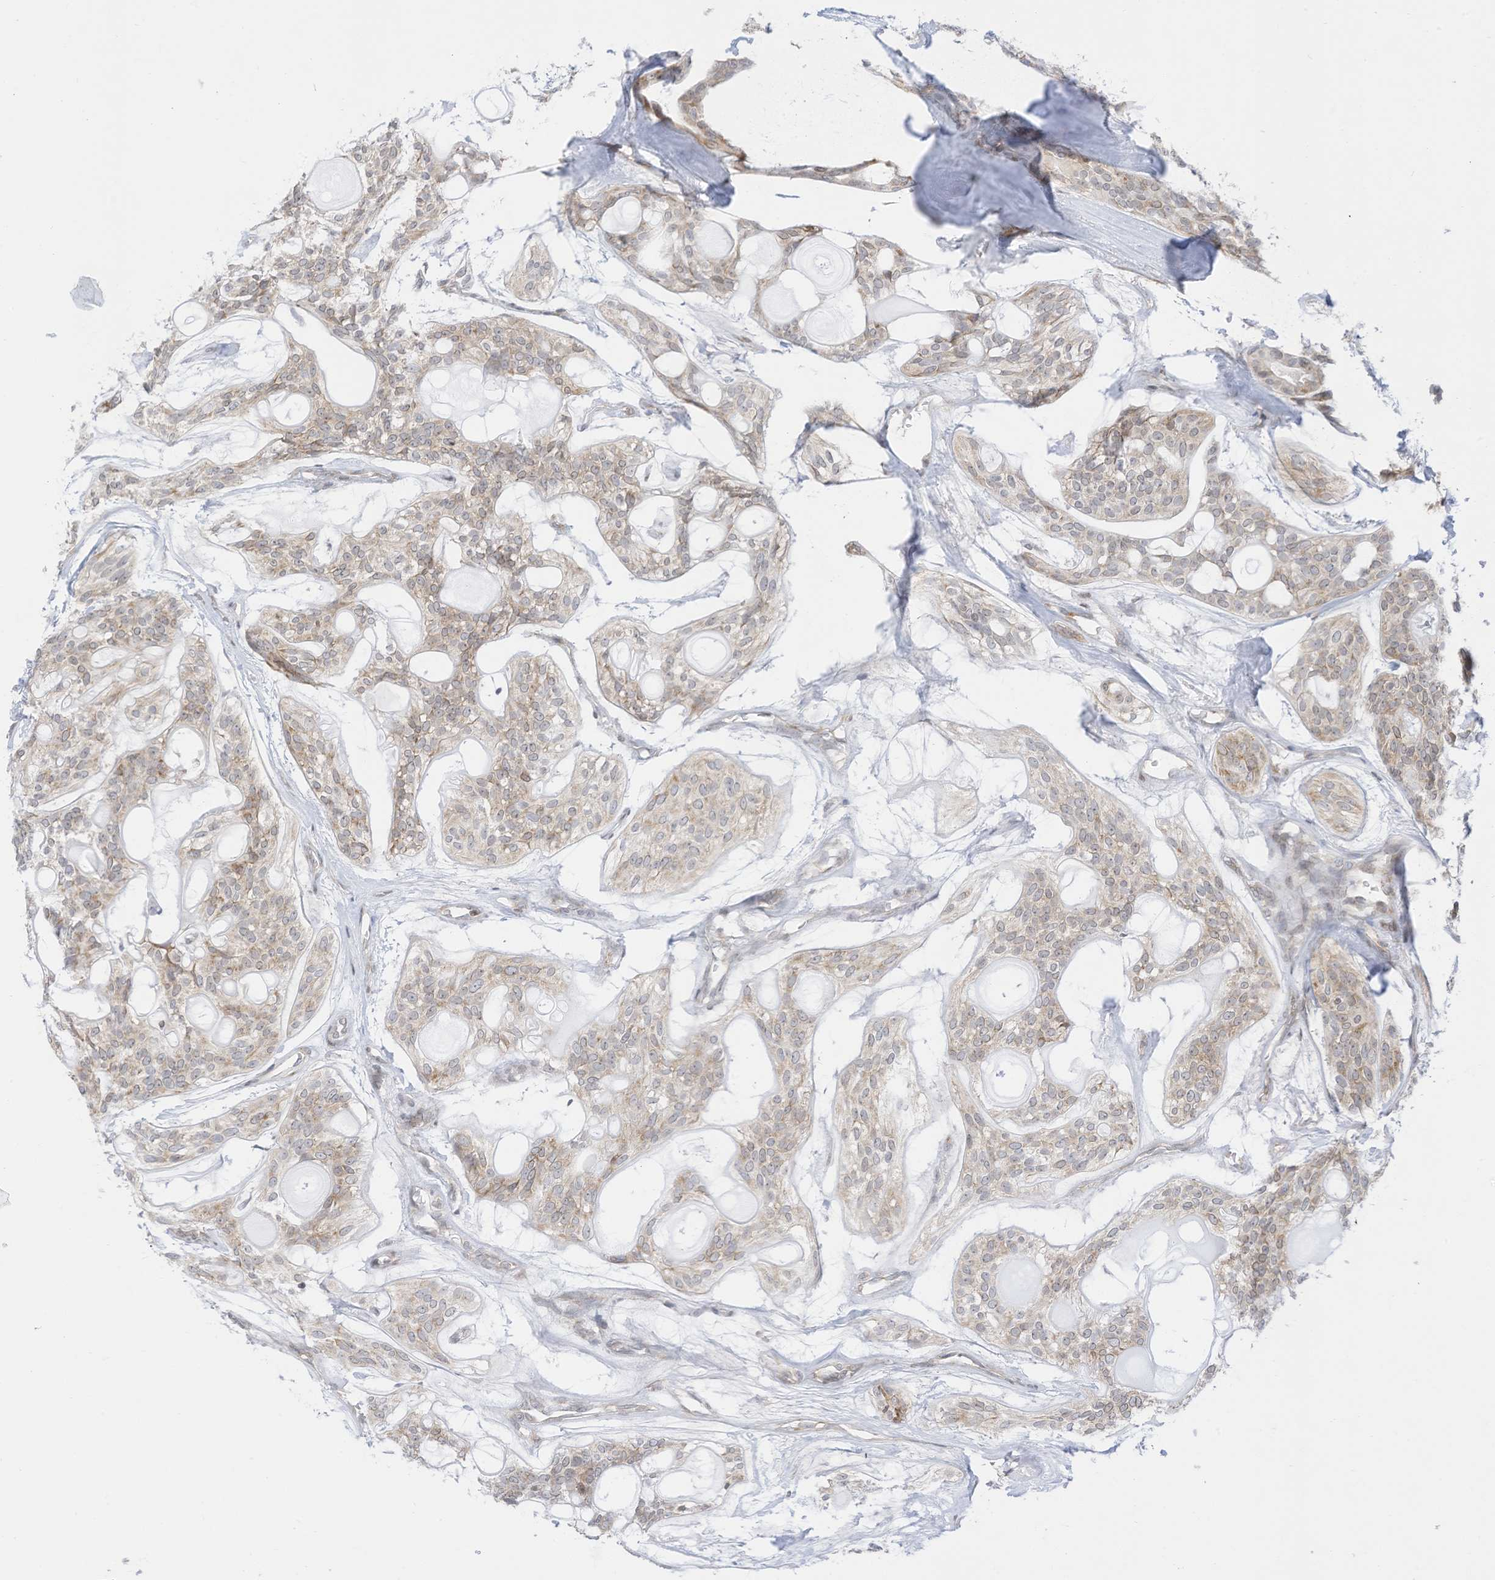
{"staining": {"intensity": "weak", "quantity": "<25%", "location": "cytoplasmic/membranous"}, "tissue": "head and neck cancer", "cell_type": "Tumor cells", "image_type": "cancer", "snomed": [{"axis": "morphology", "description": "Adenocarcinoma, NOS"}, {"axis": "topography", "description": "Head-Neck"}], "caption": "Immunohistochemistry micrograph of neoplastic tissue: human head and neck adenocarcinoma stained with DAB exhibits no significant protein expression in tumor cells. Brightfield microscopy of immunohistochemistry stained with DAB (brown) and hematoxylin (blue), captured at high magnification.", "gene": "EDF1", "patient": {"sex": "male", "age": 66}}